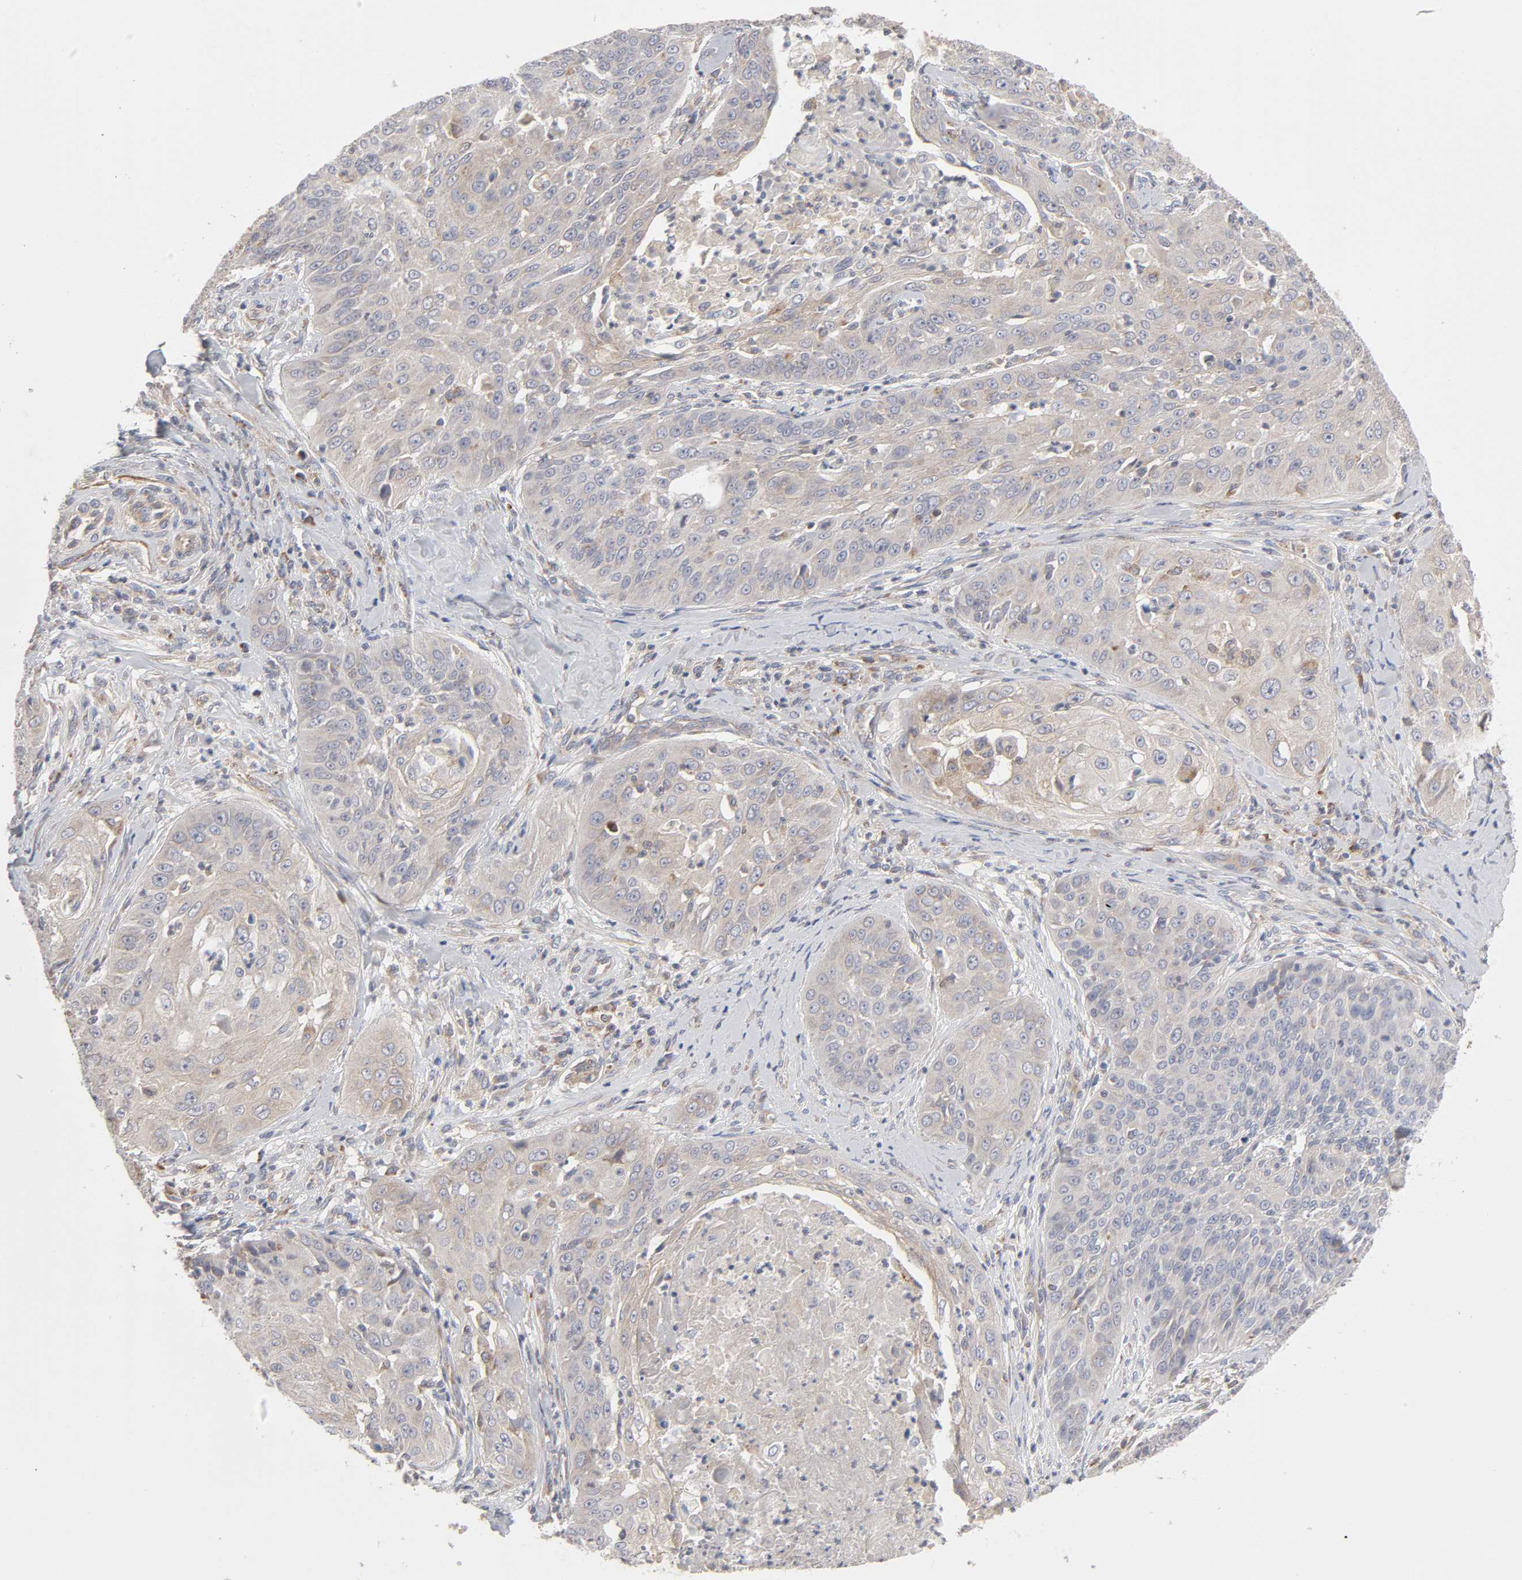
{"staining": {"intensity": "weak", "quantity": ">75%", "location": "cytoplasmic/membranous"}, "tissue": "cervical cancer", "cell_type": "Tumor cells", "image_type": "cancer", "snomed": [{"axis": "morphology", "description": "Squamous cell carcinoma, NOS"}, {"axis": "topography", "description": "Cervix"}], "caption": "Cervical squamous cell carcinoma was stained to show a protein in brown. There is low levels of weak cytoplasmic/membranous positivity in about >75% of tumor cells.", "gene": "IL4R", "patient": {"sex": "female", "age": 64}}